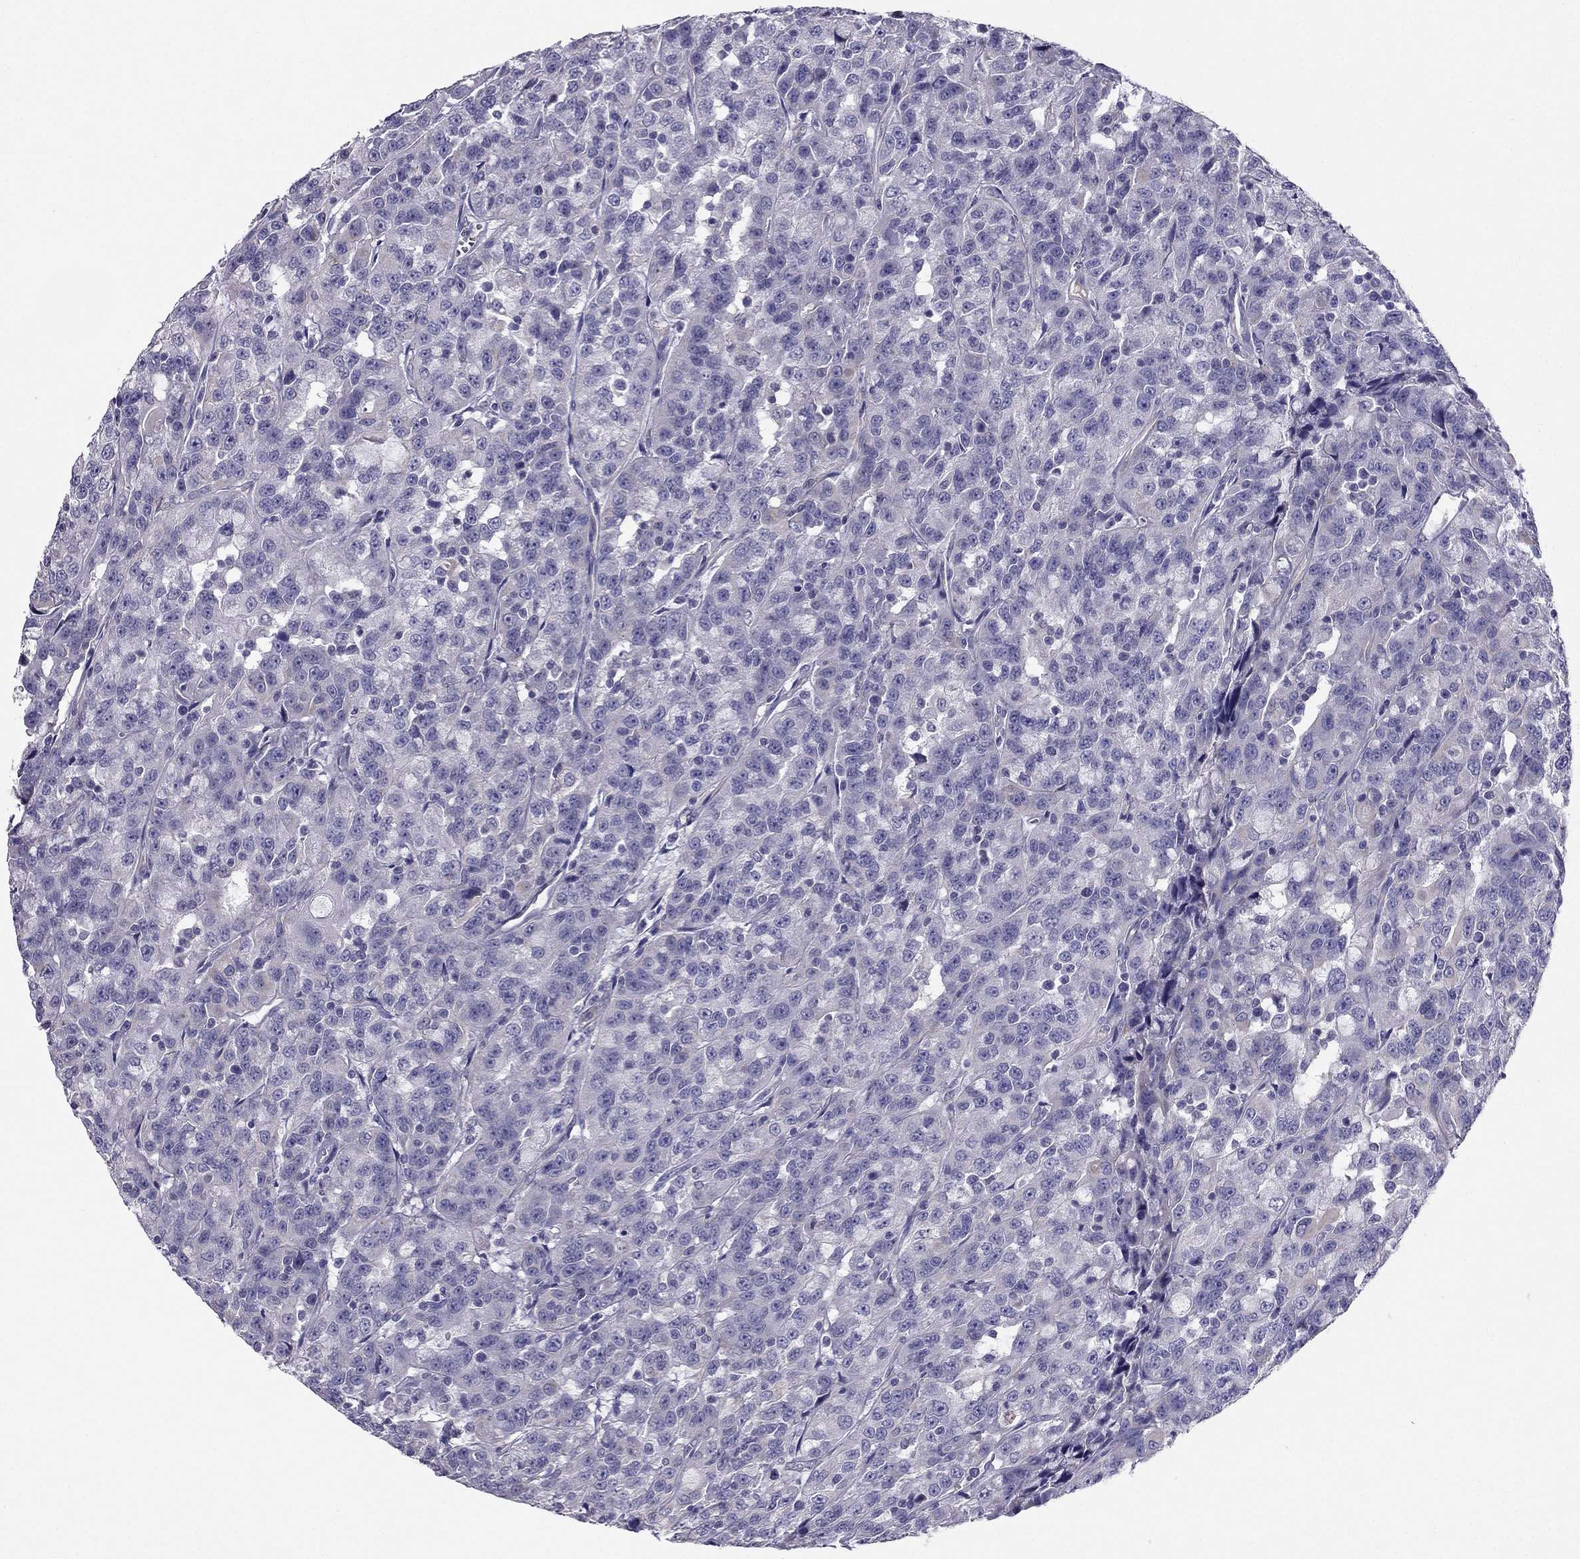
{"staining": {"intensity": "negative", "quantity": "none", "location": "none"}, "tissue": "urothelial cancer", "cell_type": "Tumor cells", "image_type": "cancer", "snomed": [{"axis": "morphology", "description": "Urothelial carcinoma, NOS"}, {"axis": "morphology", "description": "Urothelial carcinoma, High grade"}, {"axis": "topography", "description": "Urinary bladder"}], "caption": "Immunohistochemical staining of transitional cell carcinoma demonstrates no significant expression in tumor cells.", "gene": "SYT5", "patient": {"sex": "female", "age": 73}}